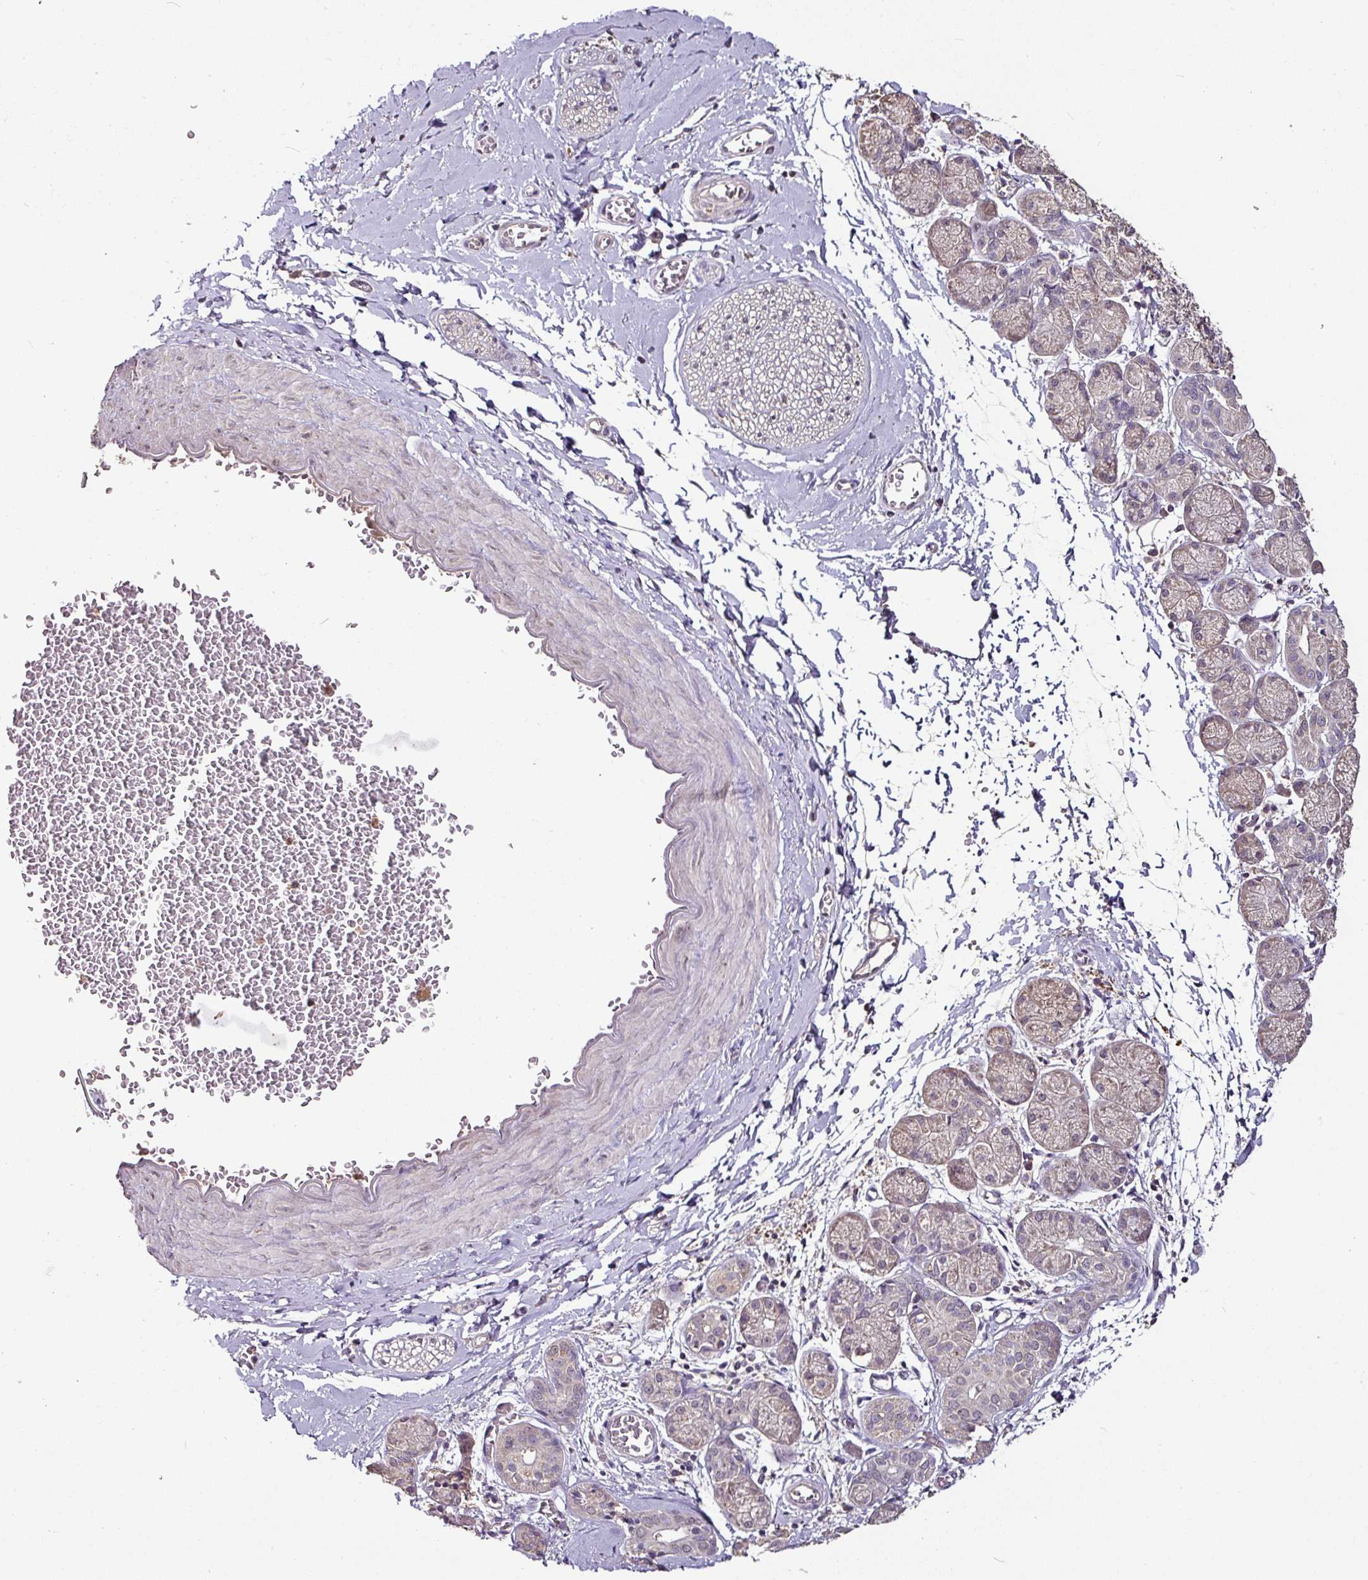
{"staining": {"intensity": "weak", "quantity": "25%-75%", "location": "cytoplasmic/membranous"}, "tissue": "soft tissue", "cell_type": "Fibroblasts", "image_type": "normal", "snomed": [{"axis": "morphology", "description": "Normal tissue, NOS"}, {"axis": "topography", "description": "Salivary gland"}, {"axis": "topography", "description": "Peripheral nerve tissue"}], "caption": "Immunohistochemistry photomicrograph of normal soft tissue: soft tissue stained using immunohistochemistry demonstrates low levels of weak protein expression localized specifically in the cytoplasmic/membranous of fibroblasts, appearing as a cytoplasmic/membranous brown color.", "gene": "RPL38", "patient": {"sex": "female", "age": 24}}